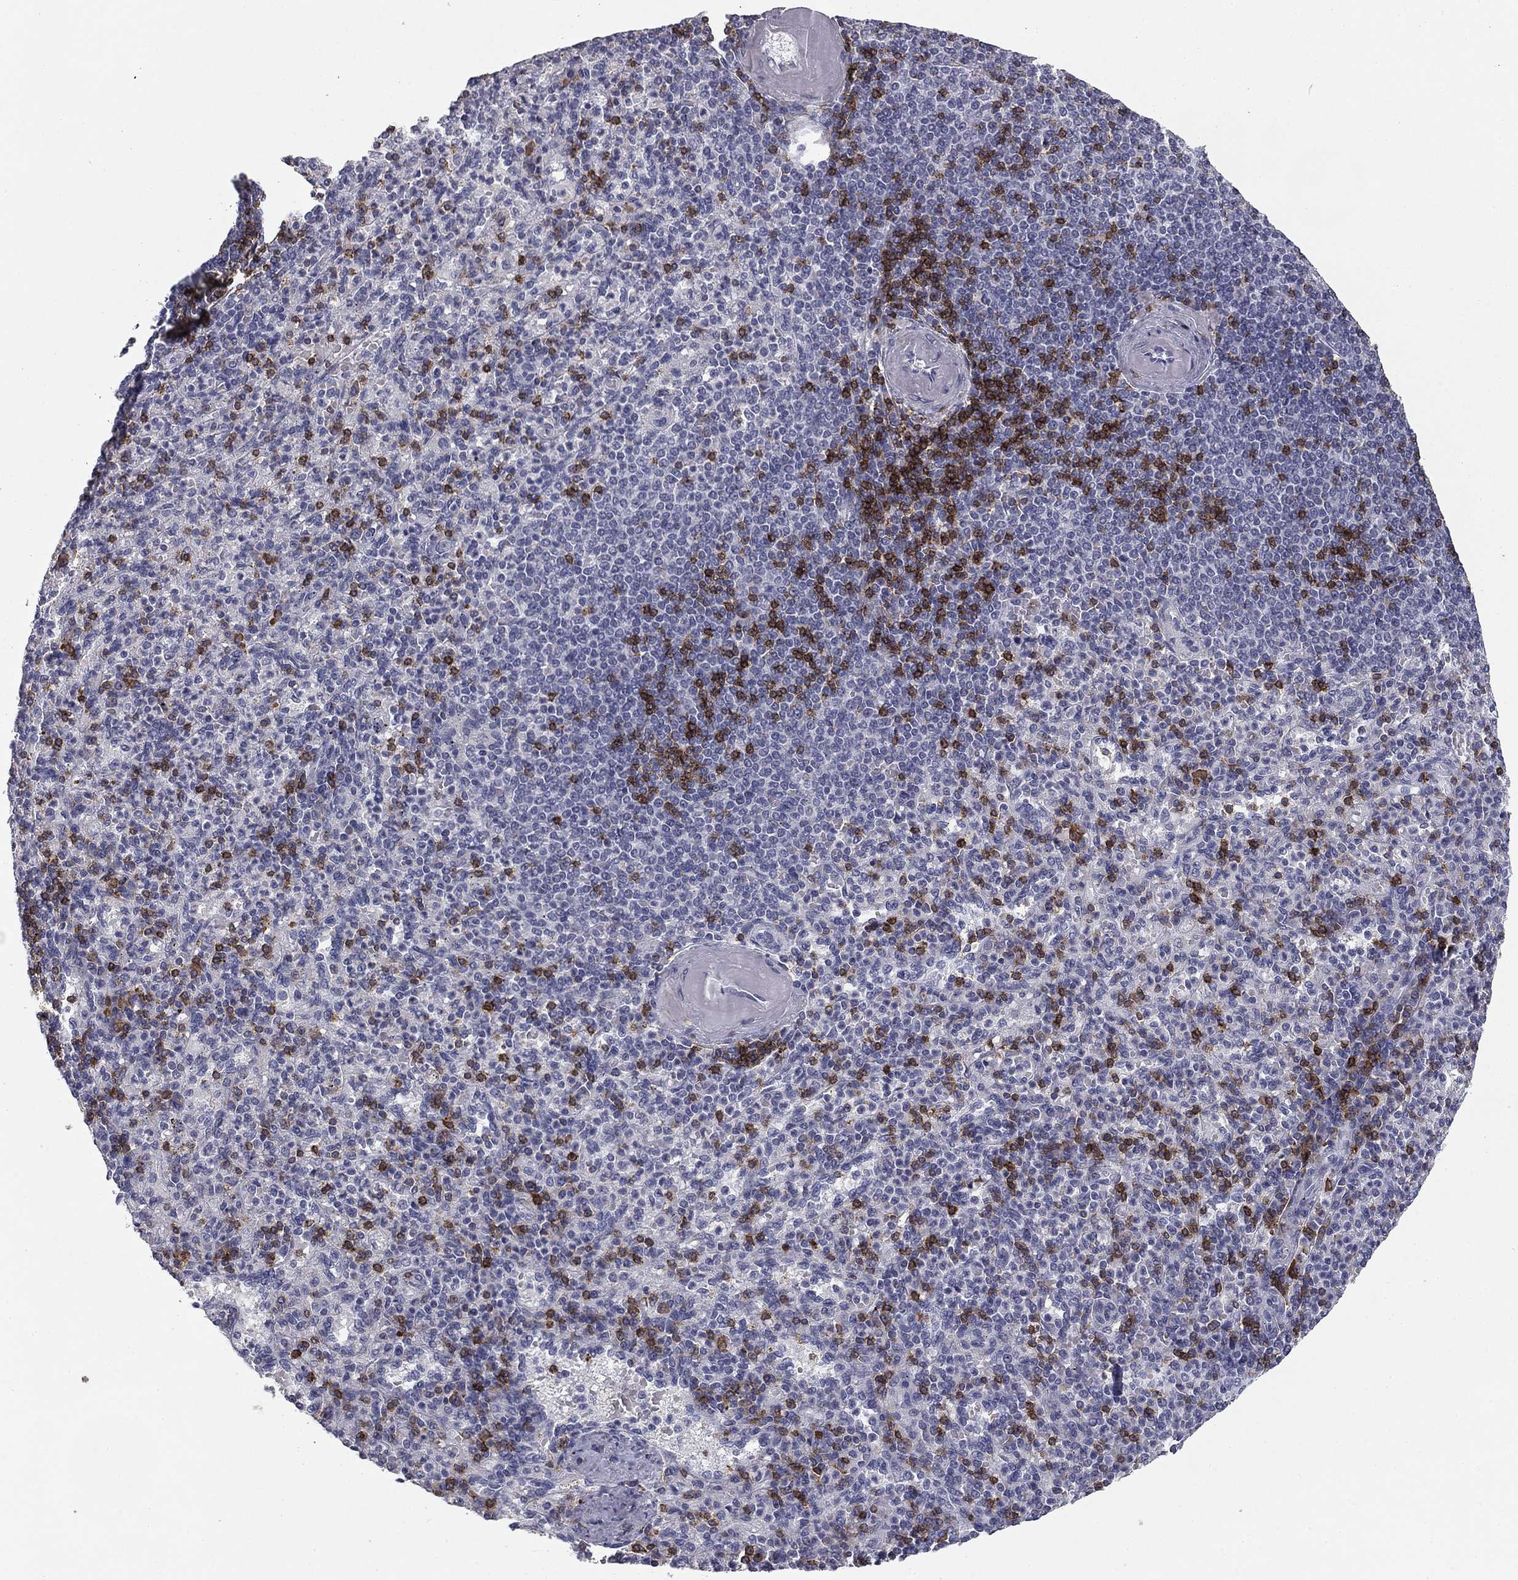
{"staining": {"intensity": "strong", "quantity": "<25%", "location": "cytoplasmic/membranous"}, "tissue": "spleen", "cell_type": "Cells in red pulp", "image_type": "normal", "snomed": [{"axis": "morphology", "description": "Normal tissue, NOS"}, {"axis": "topography", "description": "Spleen"}], "caption": "DAB (3,3'-diaminobenzidine) immunohistochemical staining of benign human spleen exhibits strong cytoplasmic/membranous protein expression in about <25% of cells in red pulp.", "gene": "TRAT1", "patient": {"sex": "female", "age": 74}}